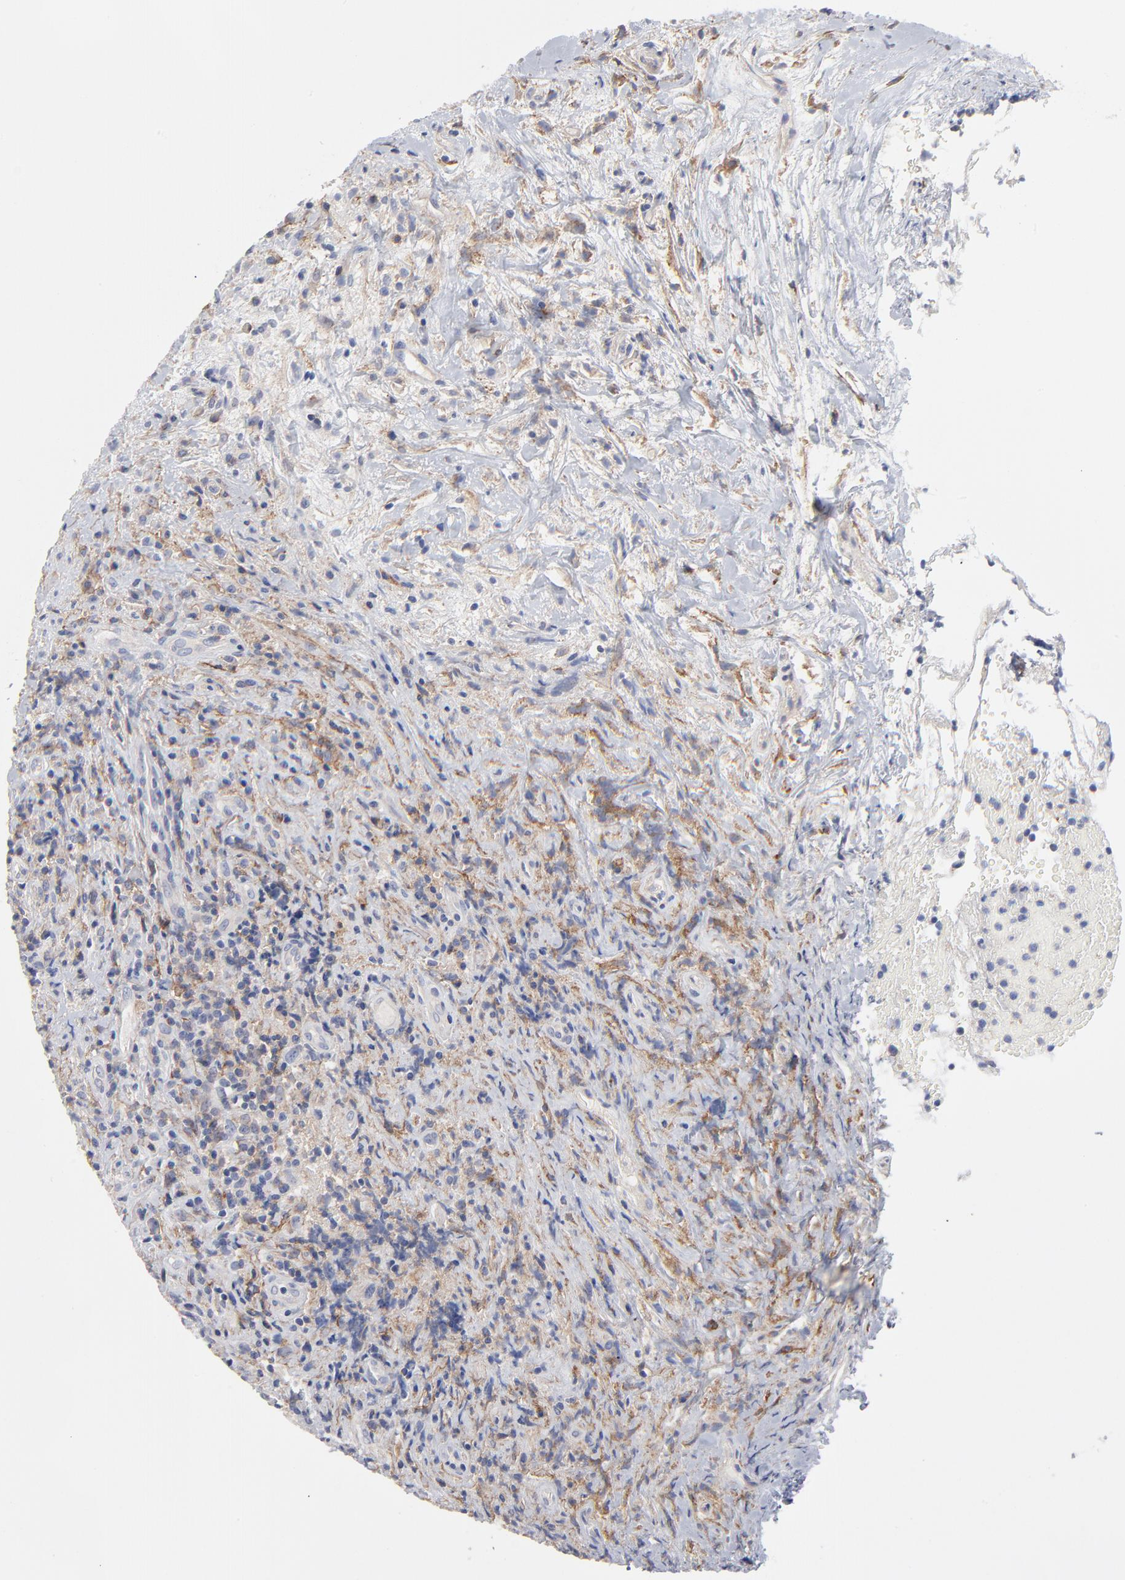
{"staining": {"intensity": "moderate", "quantity": "25%-75%", "location": "cytoplasmic/membranous"}, "tissue": "lymphoma", "cell_type": "Tumor cells", "image_type": "cancer", "snomed": [{"axis": "morphology", "description": "Hodgkin's disease, NOS"}, {"axis": "topography", "description": "Lymph node"}], "caption": "Immunohistochemical staining of human lymphoma exhibits moderate cytoplasmic/membranous protein expression in about 25%-75% of tumor cells. (IHC, brightfield microscopy, high magnification).", "gene": "SLC16A1", "patient": {"sex": "female", "age": 25}}